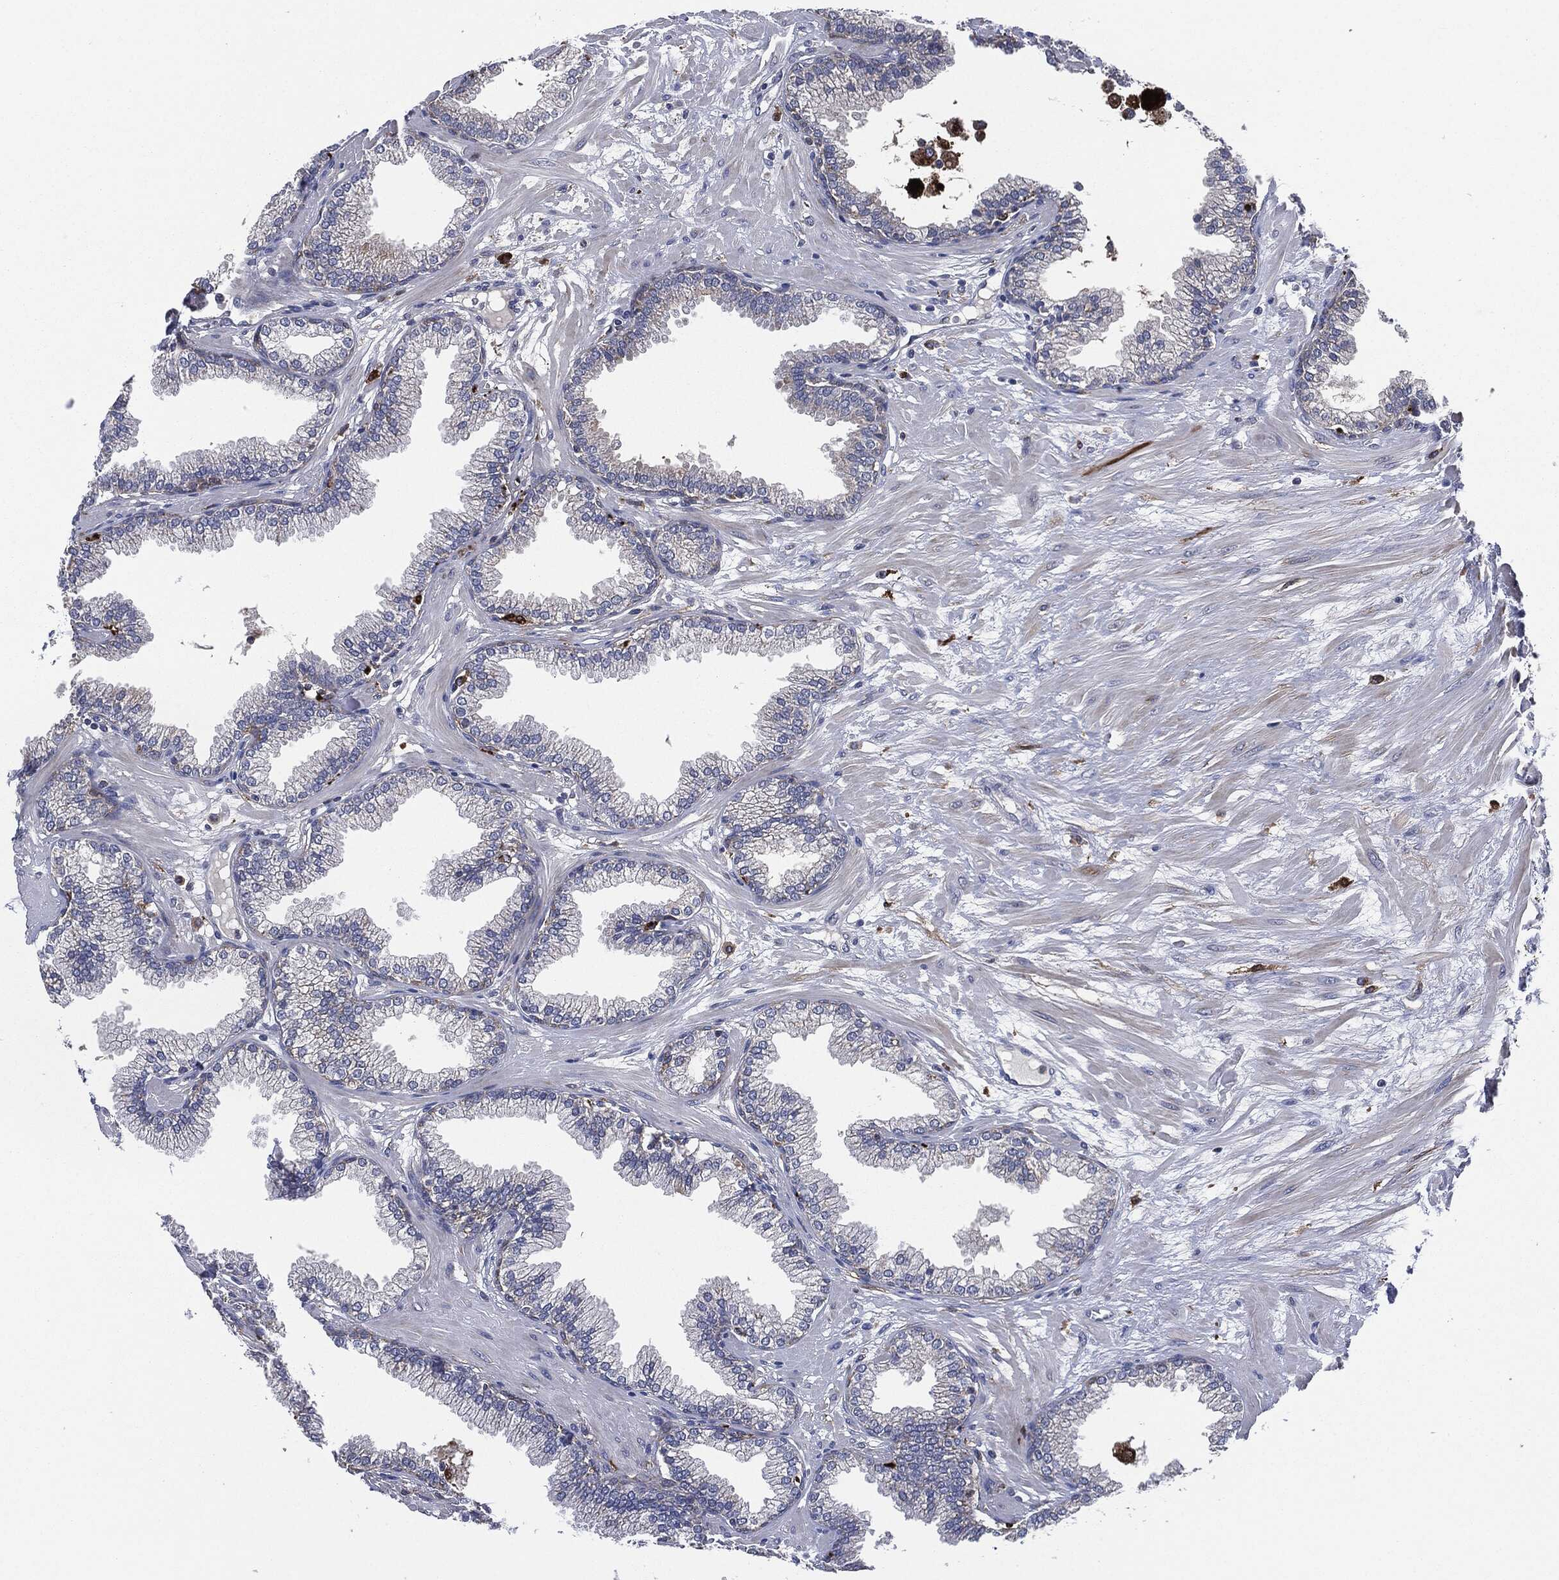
{"staining": {"intensity": "weak", "quantity": "<25%", "location": "cytoplasmic/membranous"}, "tissue": "prostate", "cell_type": "Glandular cells", "image_type": "normal", "snomed": [{"axis": "morphology", "description": "Normal tissue, NOS"}, {"axis": "topography", "description": "Prostate"}], "caption": "Glandular cells show no significant protein staining in unremarkable prostate. (Stains: DAB IHC with hematoxylin counter stain, Microscopy: brightfield microscopy at high magnification).", "gene": "TMEM11", "patient": {"sex": "male", "age": 64}}